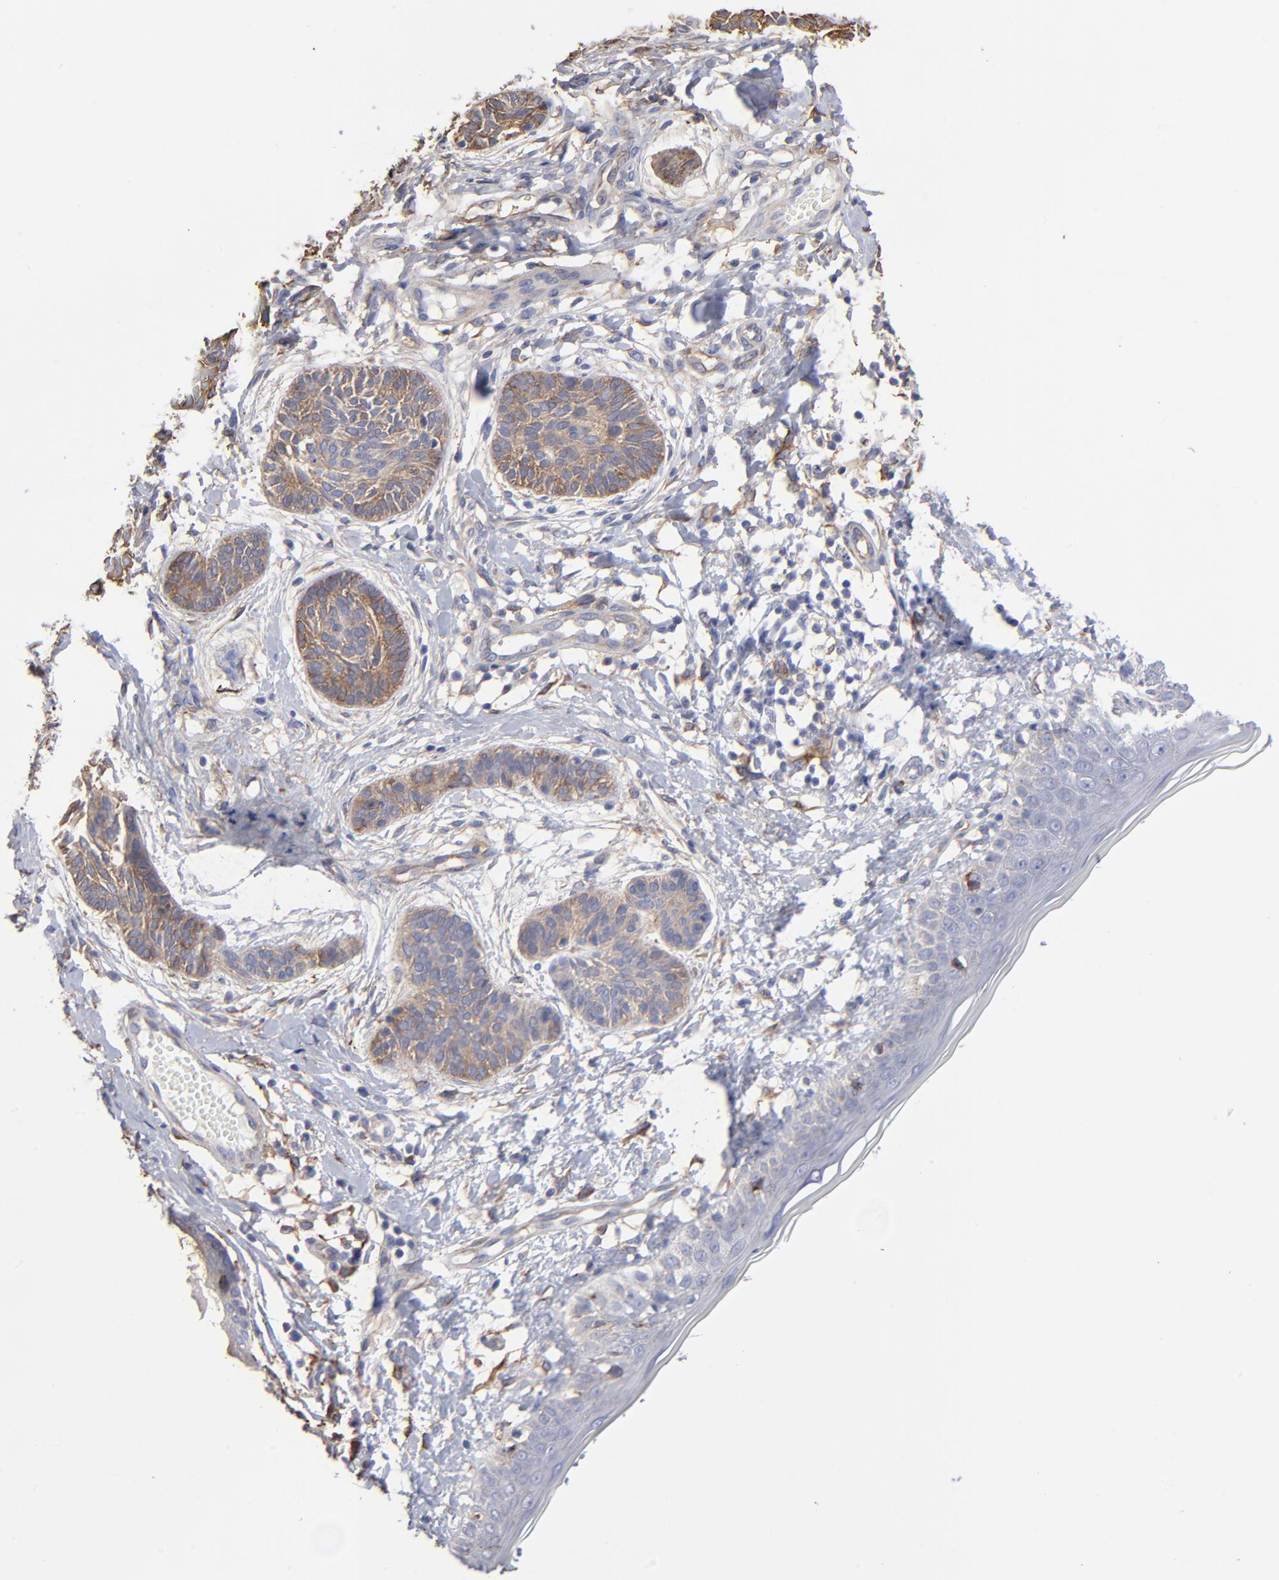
{"staining": {"intensity": "weak", "quantity": ">75%", "location": "cytoplasmic/membranous"}, "tissue": "skin cancer", "cell_type": "Tumor cells", "image_type": "cancer", "snomed": [{"axis": "morphology", "description": "Normal tissue, NOS"}, {"axis": "morphology", "description": "Basal cell carcinoma"}, {"axis": "topography", "description": "Skin"}], "caption": "This micrograph reveals skin cancer (basal cell carcinoma) stained with immunohistochemistry to label a protein in brown. The cytoplasmic/membranous of tumor cells show weak positivity for the protein. Nuclei are counter-stained blue.", "gene": "CILP", "patient": {"sex": "male", "age": 63}}